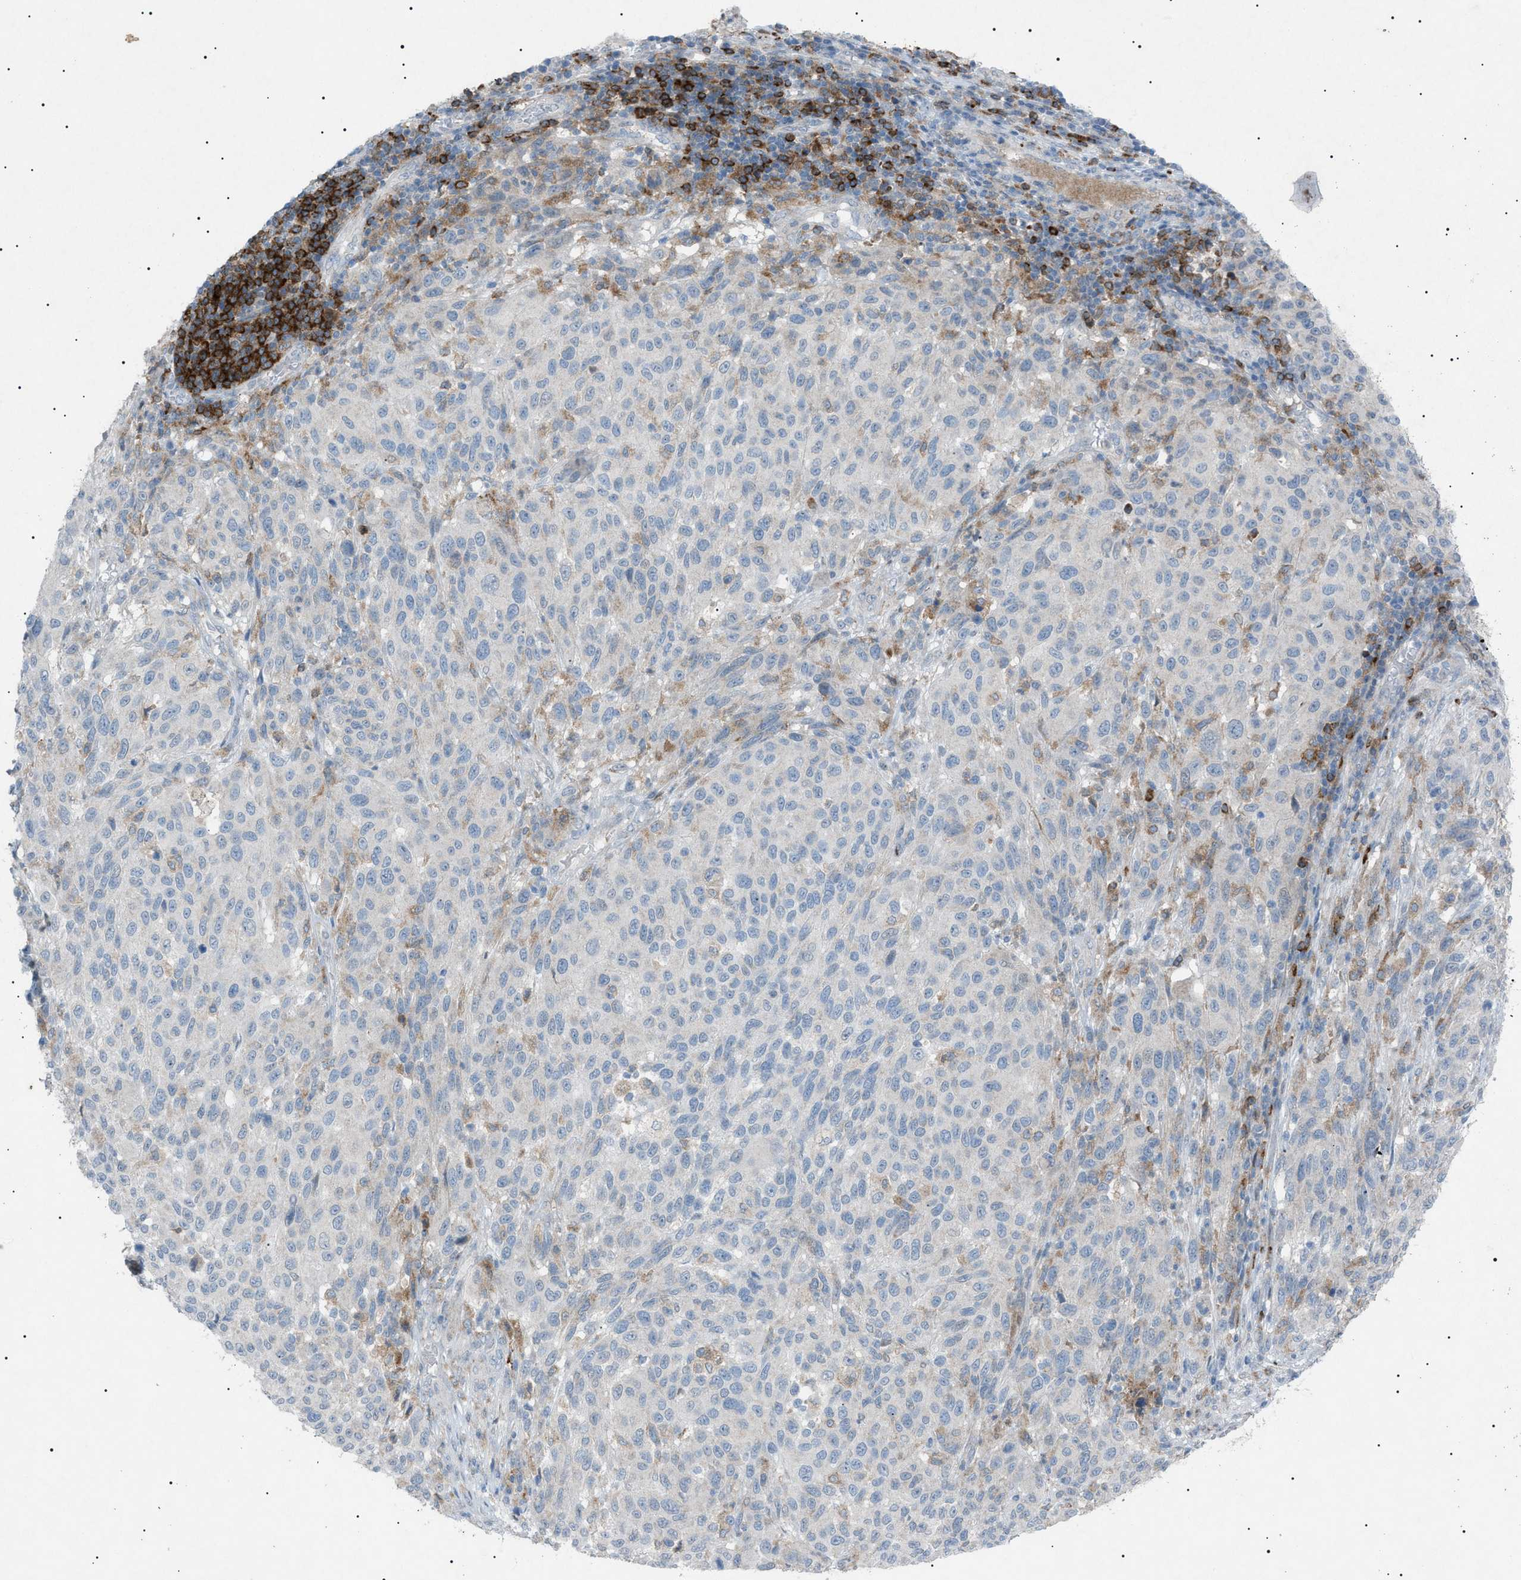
{"staining": {"intensity": "negative", "quantity": "none", "location": "none"}, "tissue": "melanoma", "cell_type": "Tumor cells", "image_type": "cancer", "snomed": [{"axis": "morphology", "description": "Malignant melanoma, Metastatic site"}, {"axis": "topography", "description": "Lymph node"}], "caption": "Photomicrograph shows no protein staining in tumor cells of melanoma tissue. The staining was performed using DAB (3,3'-diaminobenzidine) to visualize the protein expression in brown, while the nuclei were stained in blue with hematoxylin (Magnification: 20x).", "gene": "BTK", "patient": {"sex": "male", "age": 61}}